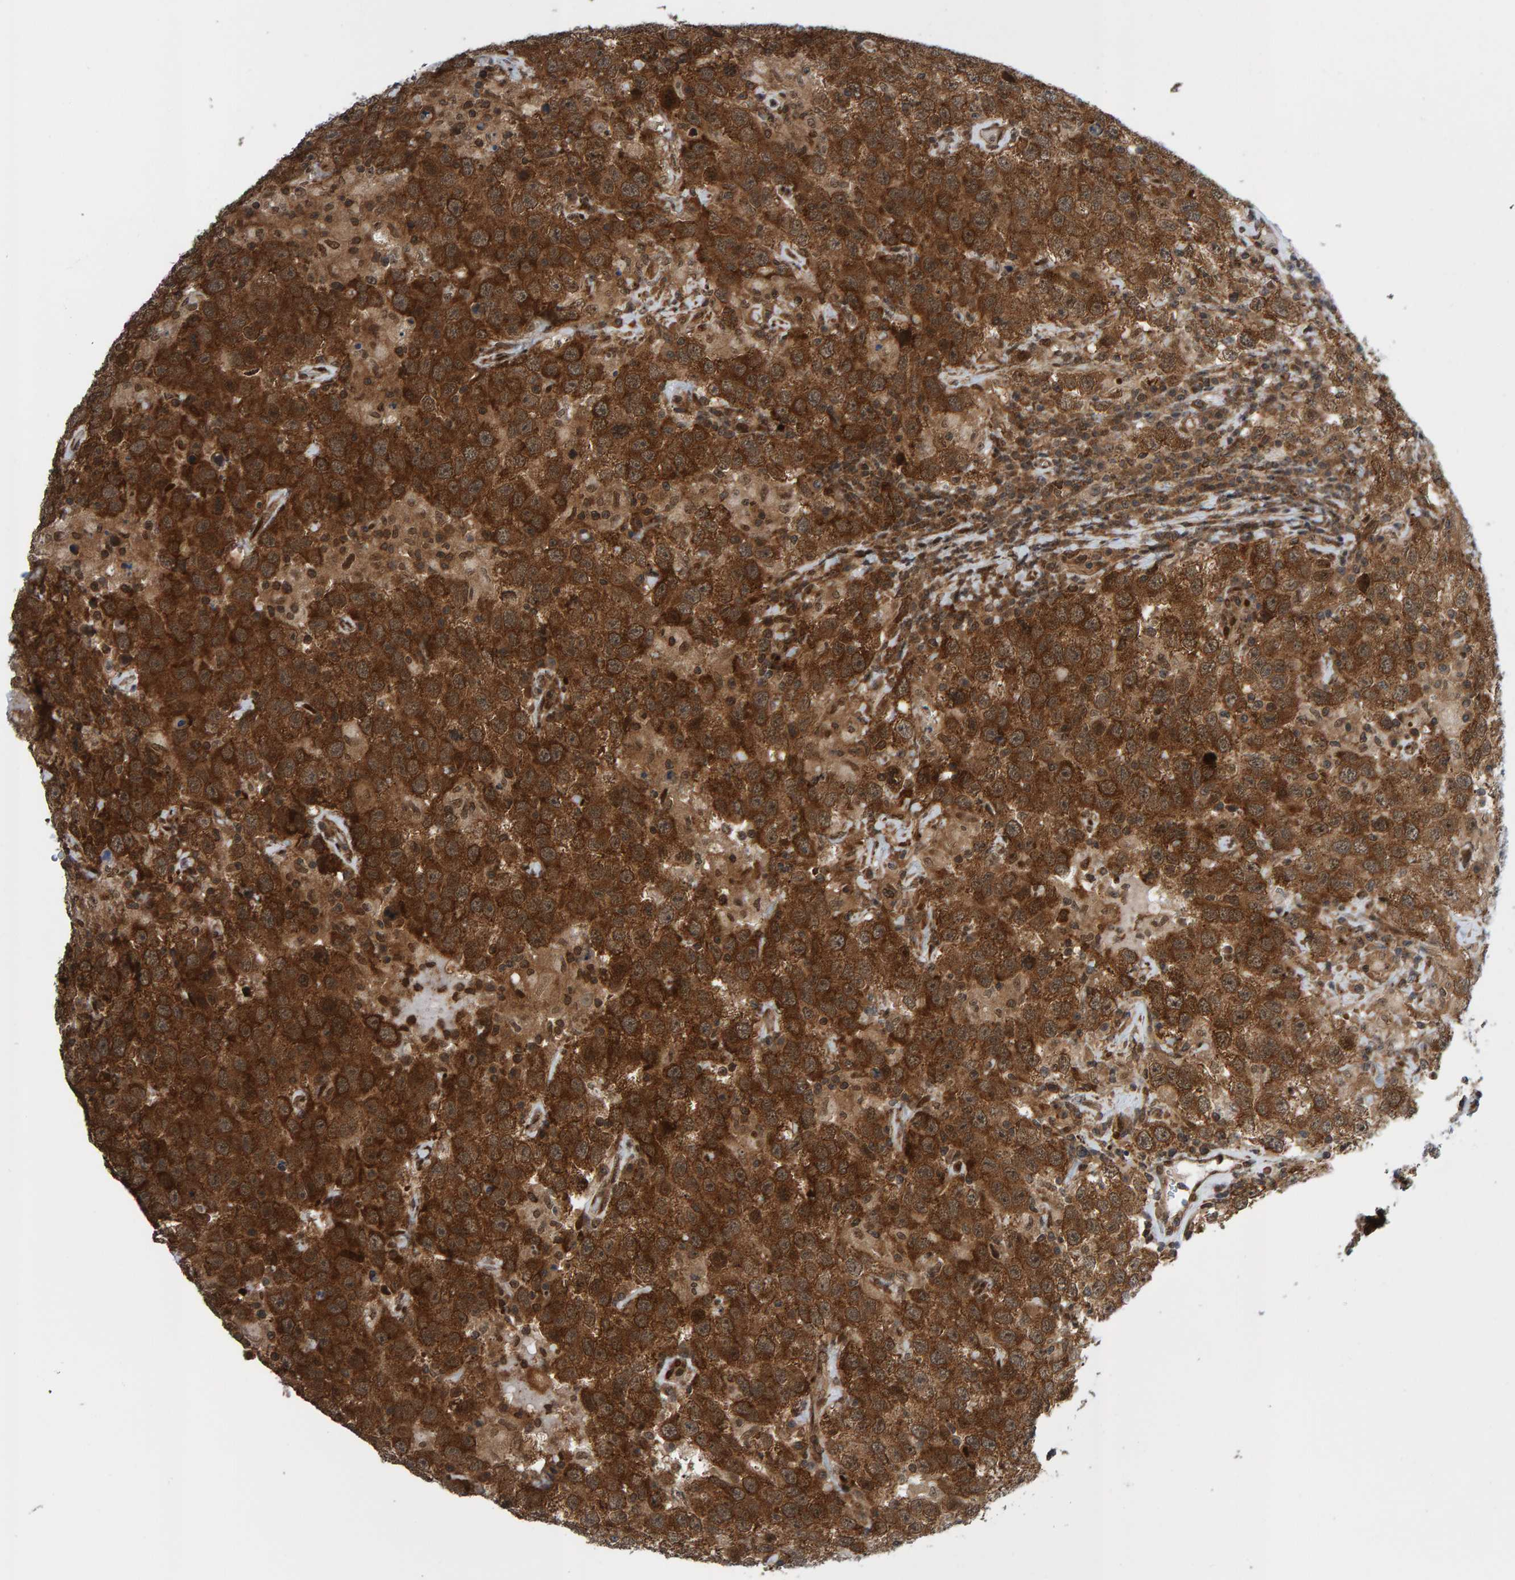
{"staining": {"intensity": "strong", "quantity": ">75%", "location": "cytoplasmic/membranous"}, "tissue": "testis cancer", "cell_type": "Tumor cells", "image_type": "cancer", "snomed": [{"axis": "morphology", "description": "Seminoma, NOS"}, {"axis": "topography", "description": "Testis"}], "caption": "This image demonstrates IHC staining of human testis cancer (seminoma), with high strong cytoplasmic/membranous staining in approximately >75% of tumor cells.", "gene": "ZNF366", "patient": {"sex": "male", "age": 41}}